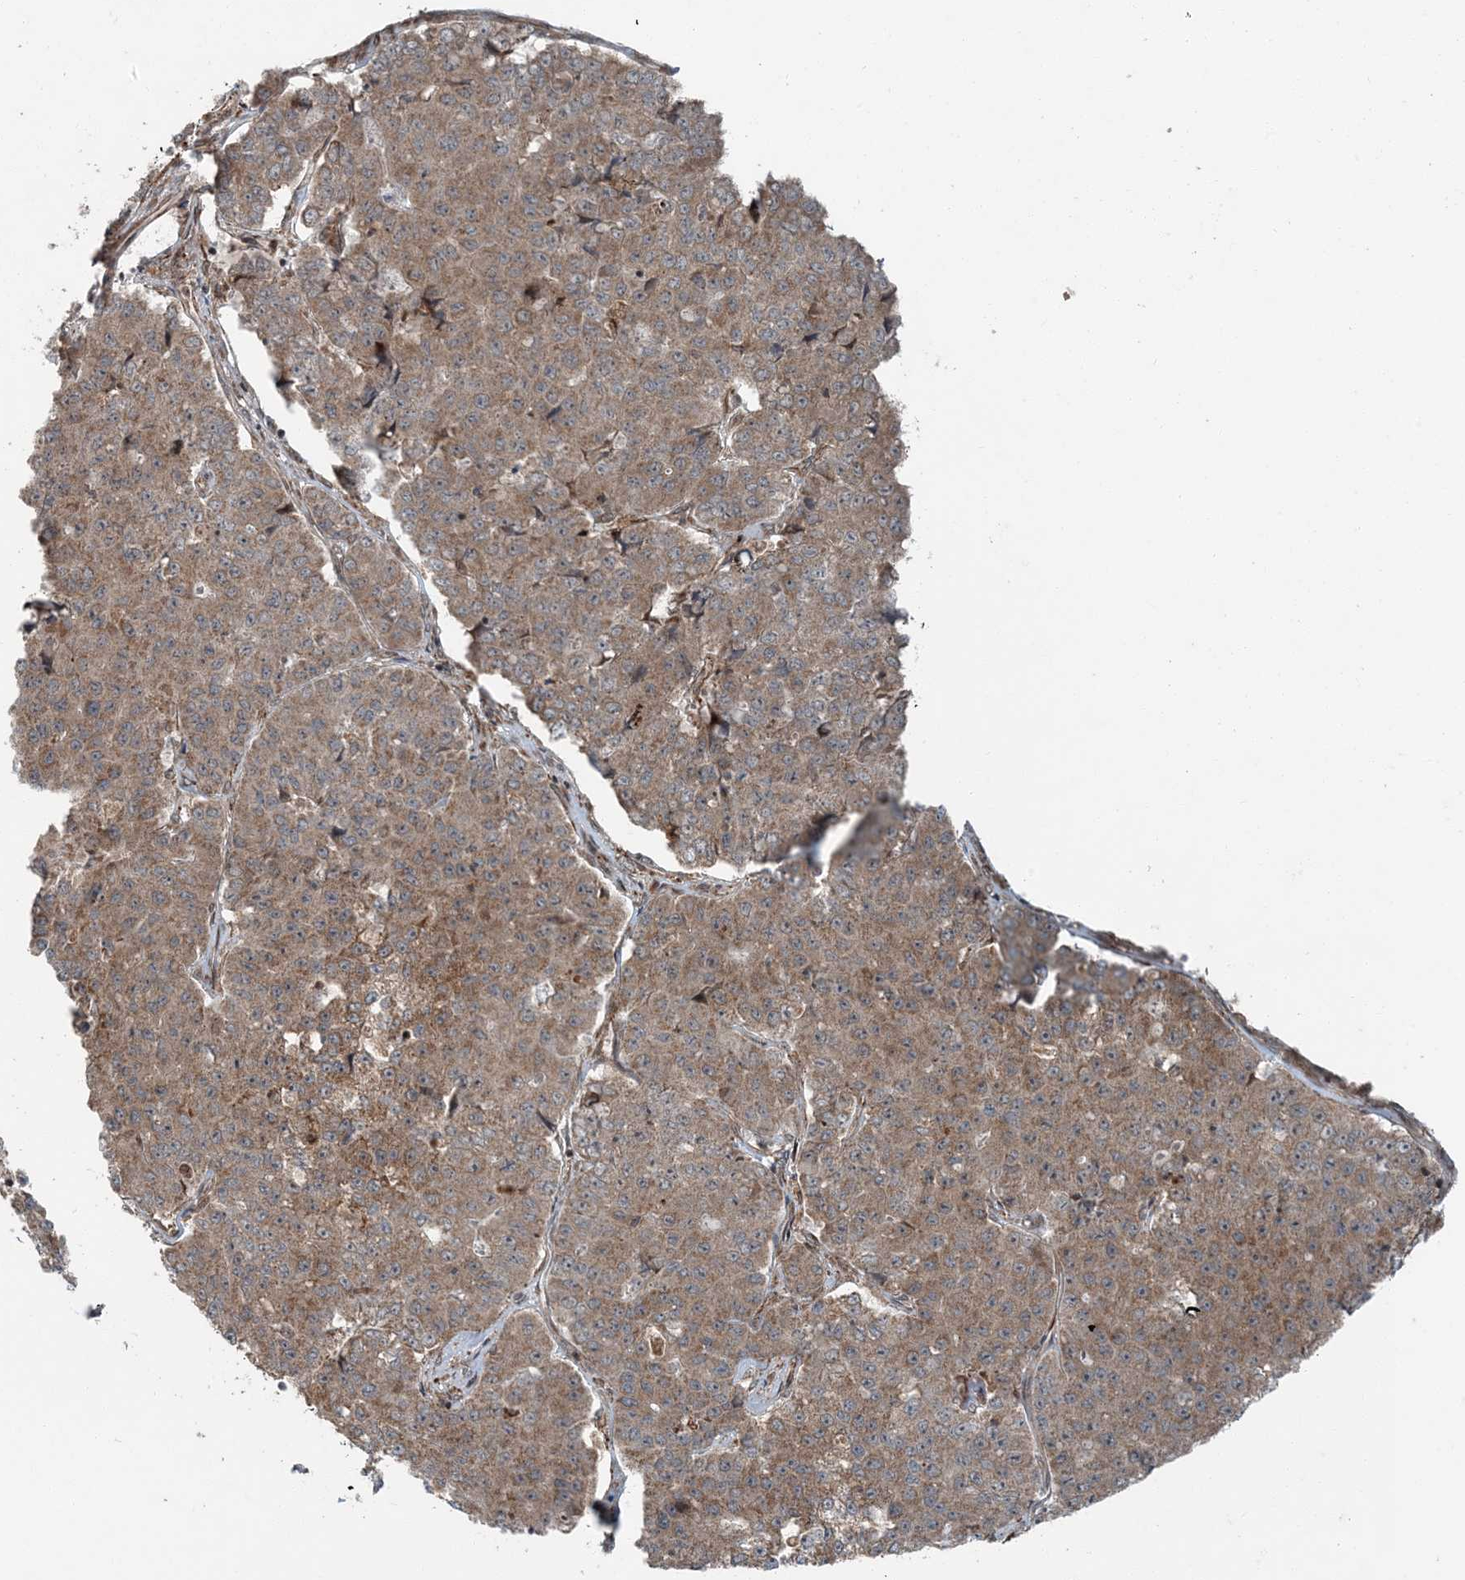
{"staining": {"intensity": "moderate", "quantity": ">75%", "location": "cytoplasmic/membranous"}, "tissue": "pancreatic cancer", "cell_type": "Tumor cells", "image_type": "cancer", "snomed": [{"axis": "morphology", "description": "Adenocarcinoma, NOS"}, {"axis": "topography", "description": "Pancreas"}], "caption": "Tumor cells reveal medium levels of moderate cytoplasmic/membranous expression in approximately >75% of cells in human pancreatic cancer. Immunohistochemistry (ihc) stains the protein in brown and the nuclei are stained blue.", "gene": "EDEM2", "patient": {"sex": "male", "age": 50}}